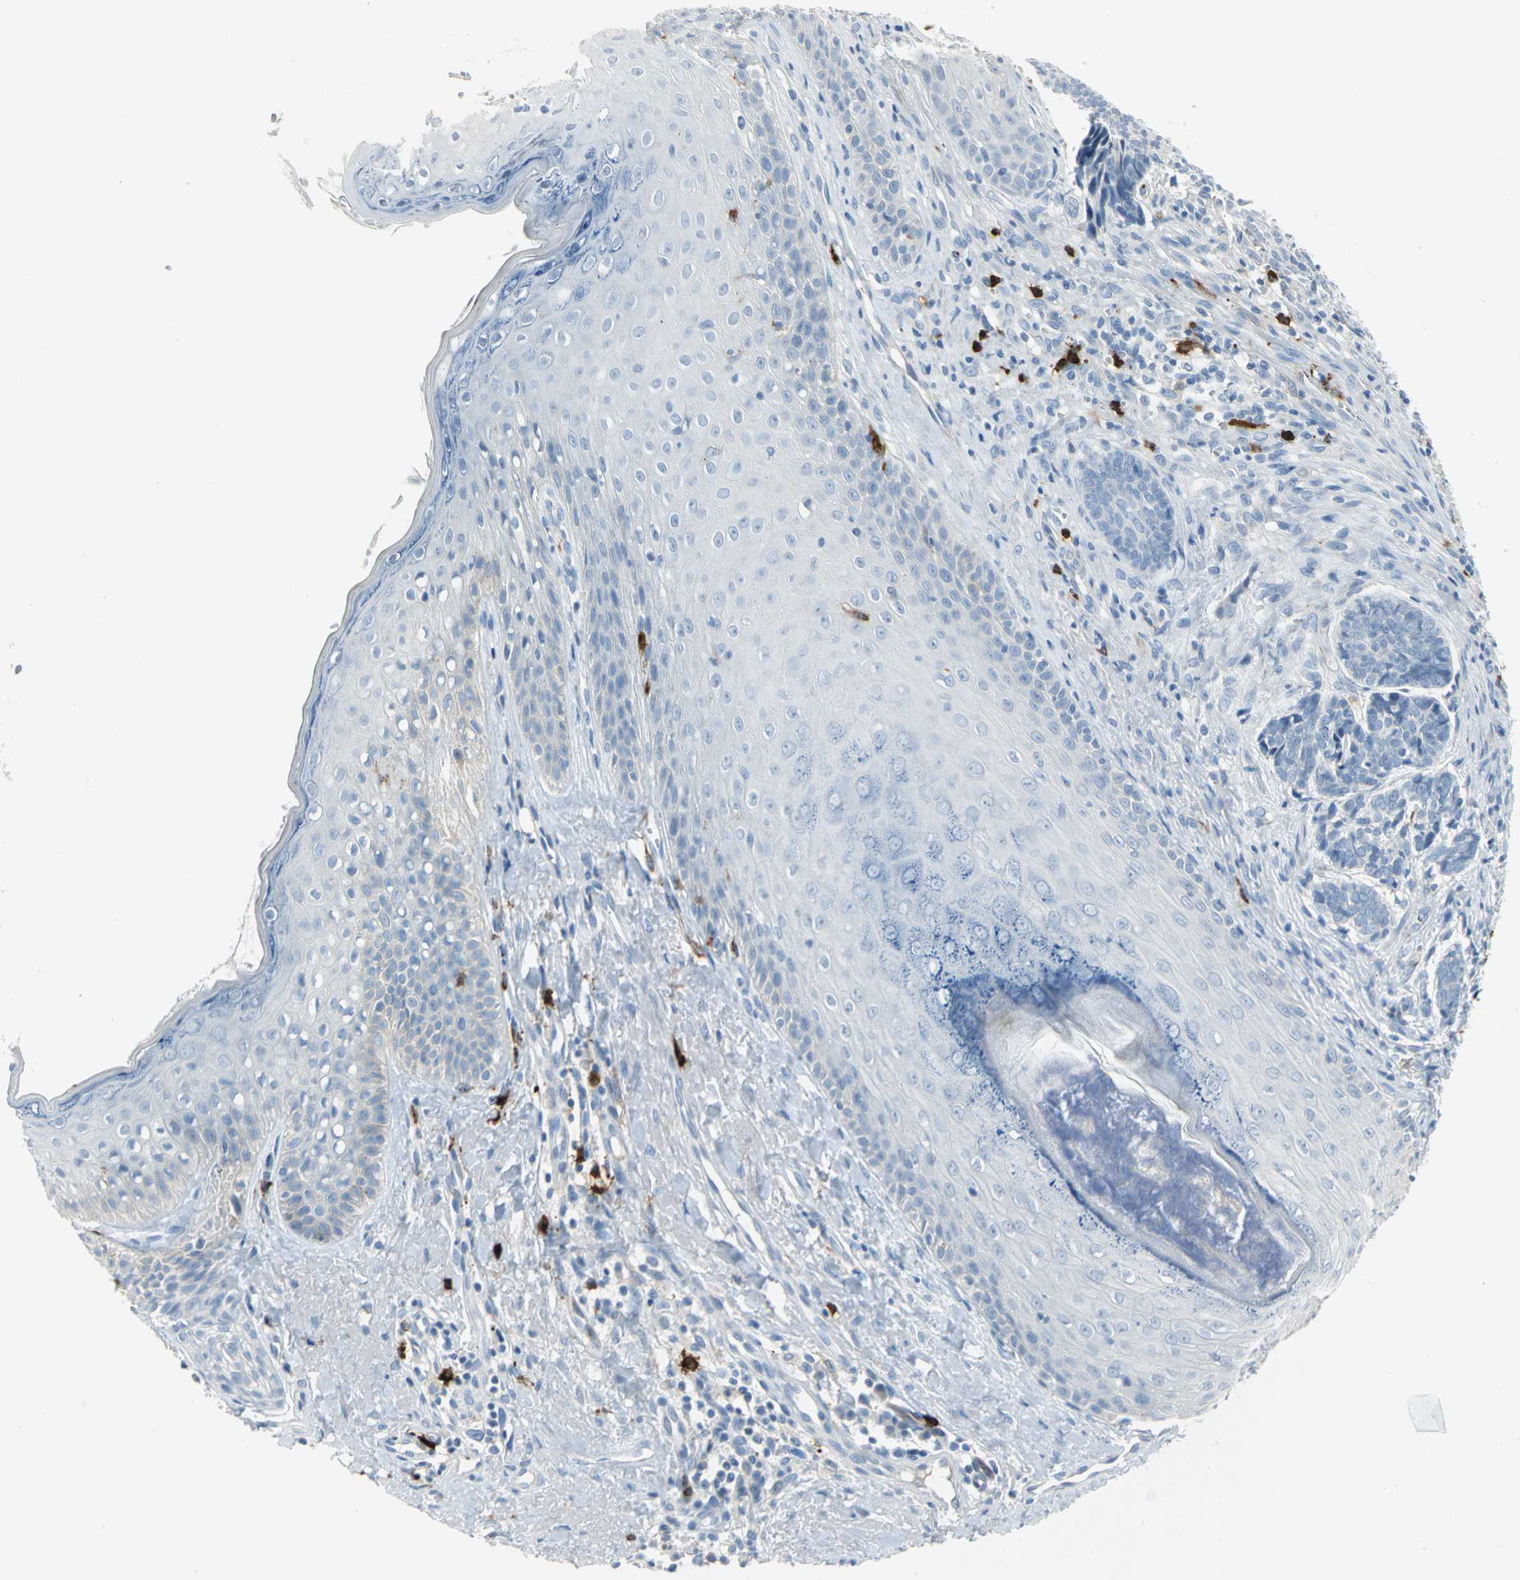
{"staining": {"intensity": "negative", "quantity": "none", "location": "none"}, "tissue": "skin cancer", "cell_type": "Tumor cells", "image_type": "cancer", "snomed": [{"axis": "morphology", "description": "Basal cell carcinoma"}, {"axis": "topography", "description": "Skin"}], "caption": "Micrograph shows no protein staining in tumor cells of skin cancer tissue.", "gene": "ALOX15", "patient": {"sex": "male", "age": 84}}